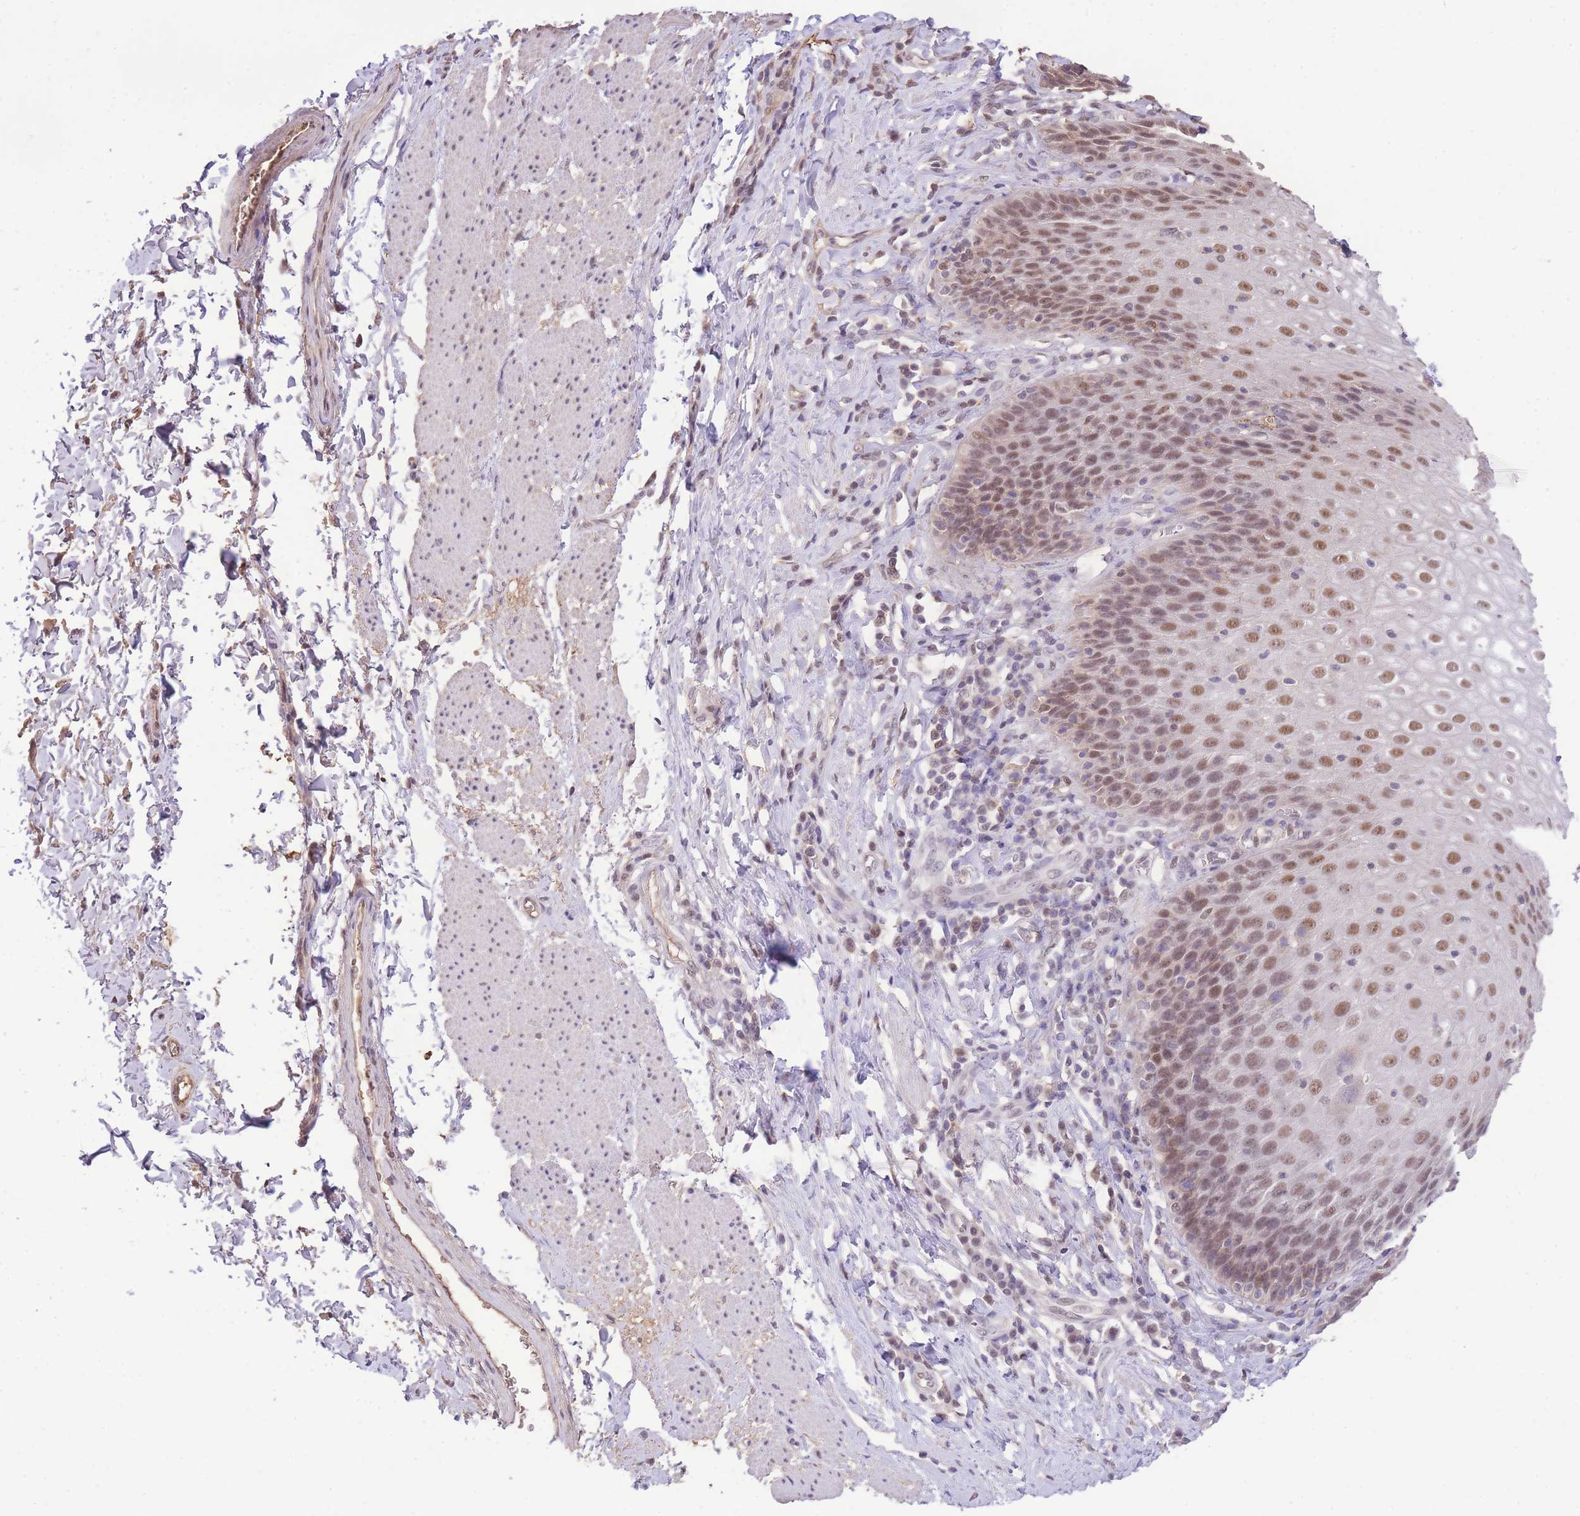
{"staining": {"intensity": "moderate", "quantity": ">75%", "location": "nuclear"}, "tissue": "esophagus", "cell_type": "Squamous epithelial cells", "image_type": "normal", "snomed": [{"axis": "morphology", "description": "Normal tissue, NOS"}, {"axis": "topography", "description": "Esophagus"}], "caption": "High-magnification brightfield microscopy of unremarkable esophagus stained with DAB (brown) and counterstained with hematoxylin (blue). squamous epithelial cells exhibit moderate nuclear positivity is identified in approximately>75% of cells. (DAB IHC, brown staining for protein, blue staining for nuclei).", "gene": "UBXN7", "patient": {"sex": "female", "age": 61}}